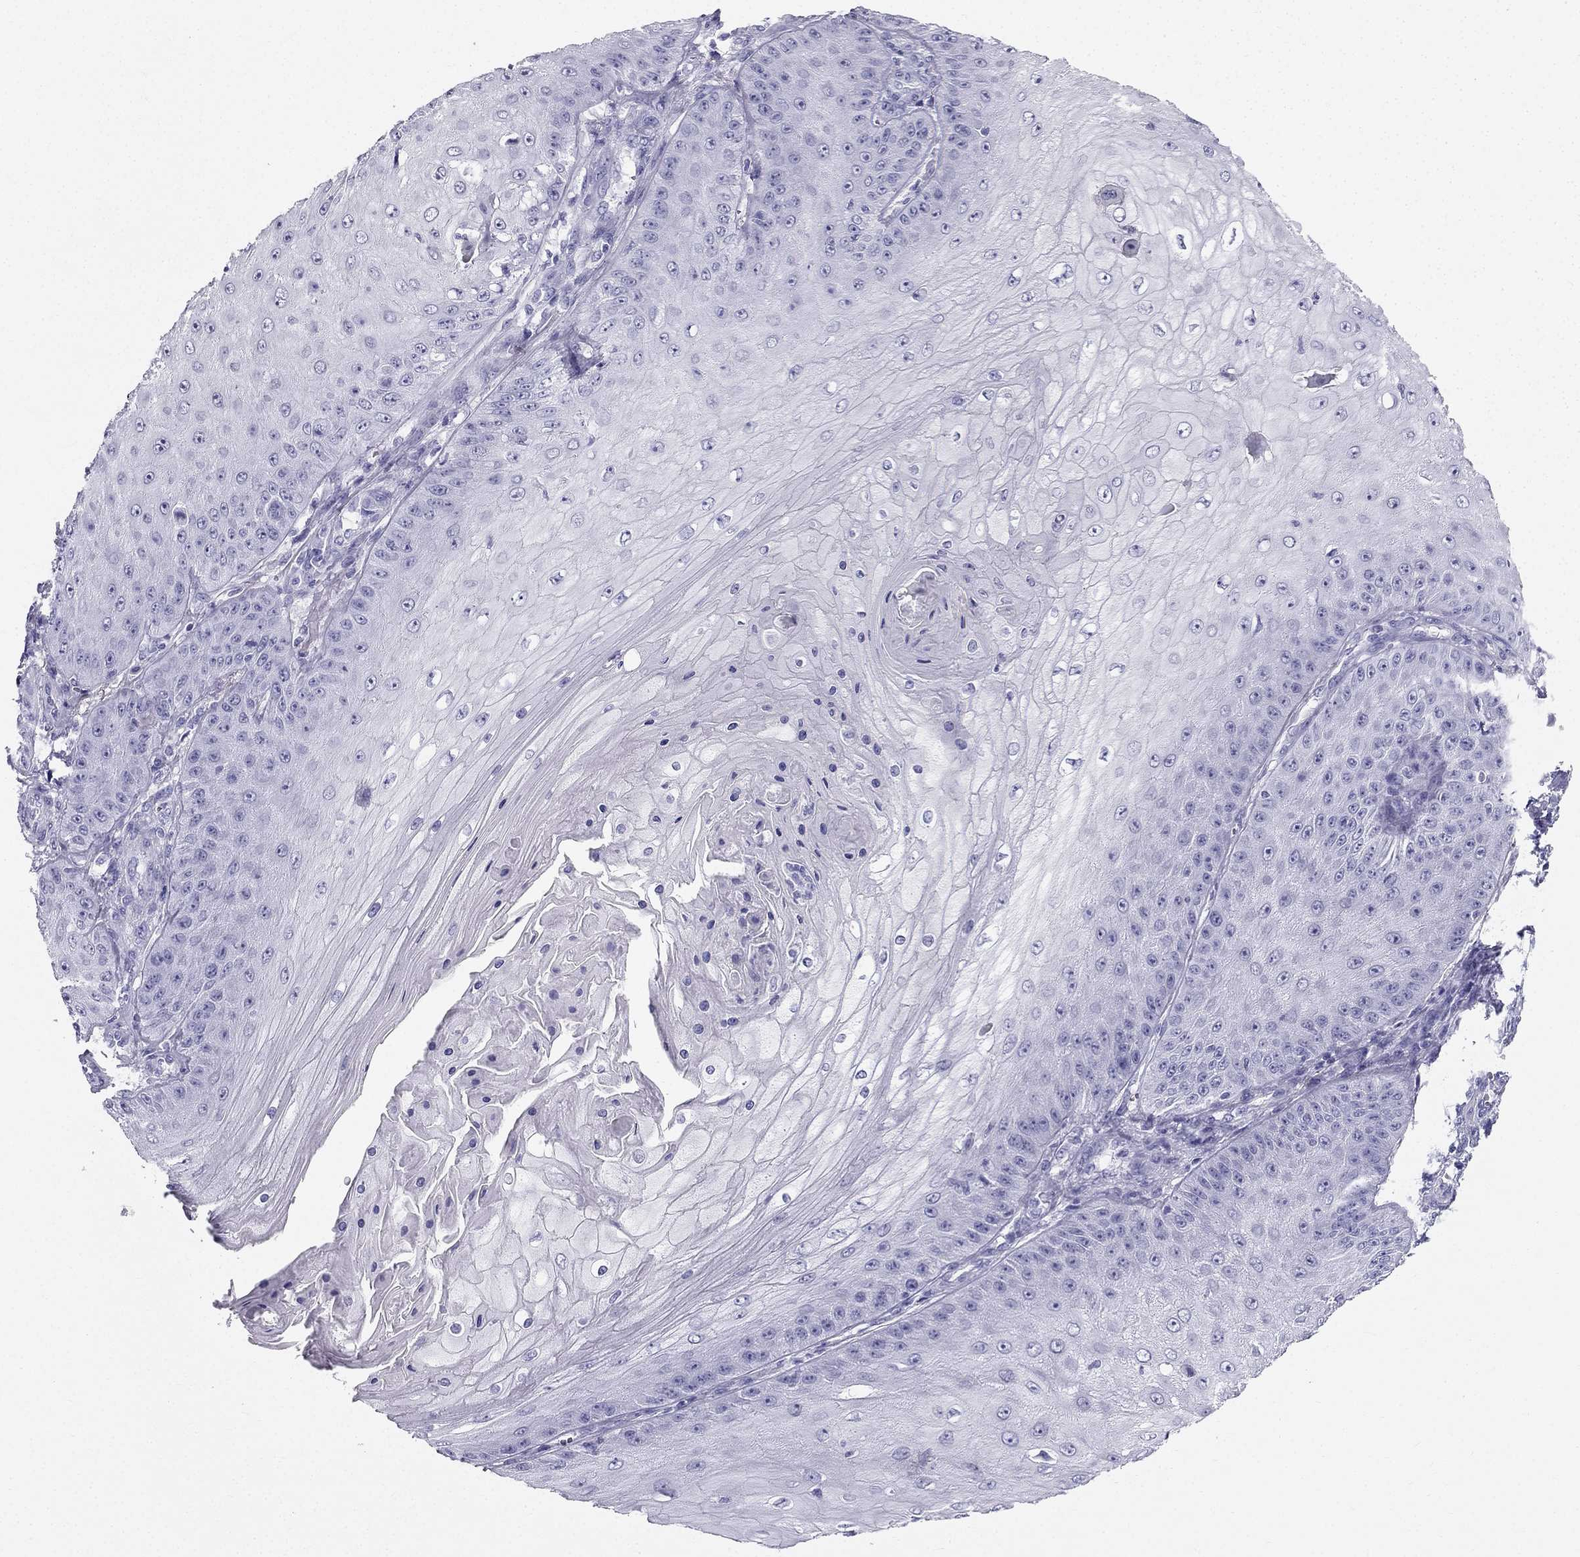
{"staining": {"intensity": "negative", "quantity": "none", "location": "none"}, "tissue": "skin cancer", "cell_type": "Tumor cells", "image_type": "cancer", "snomed": [{"axis": "morphology", "description": "Squamous cell carcinoma, NOS"}, {"axis": "topography", "description": "Skin"}], "caption": "IHC histopathology image of skin cancer stained for a protein (brown), which displays no expression in tumor cells.", "gene": "TFF3", "patient": {"sex": "male", "age": 70}}